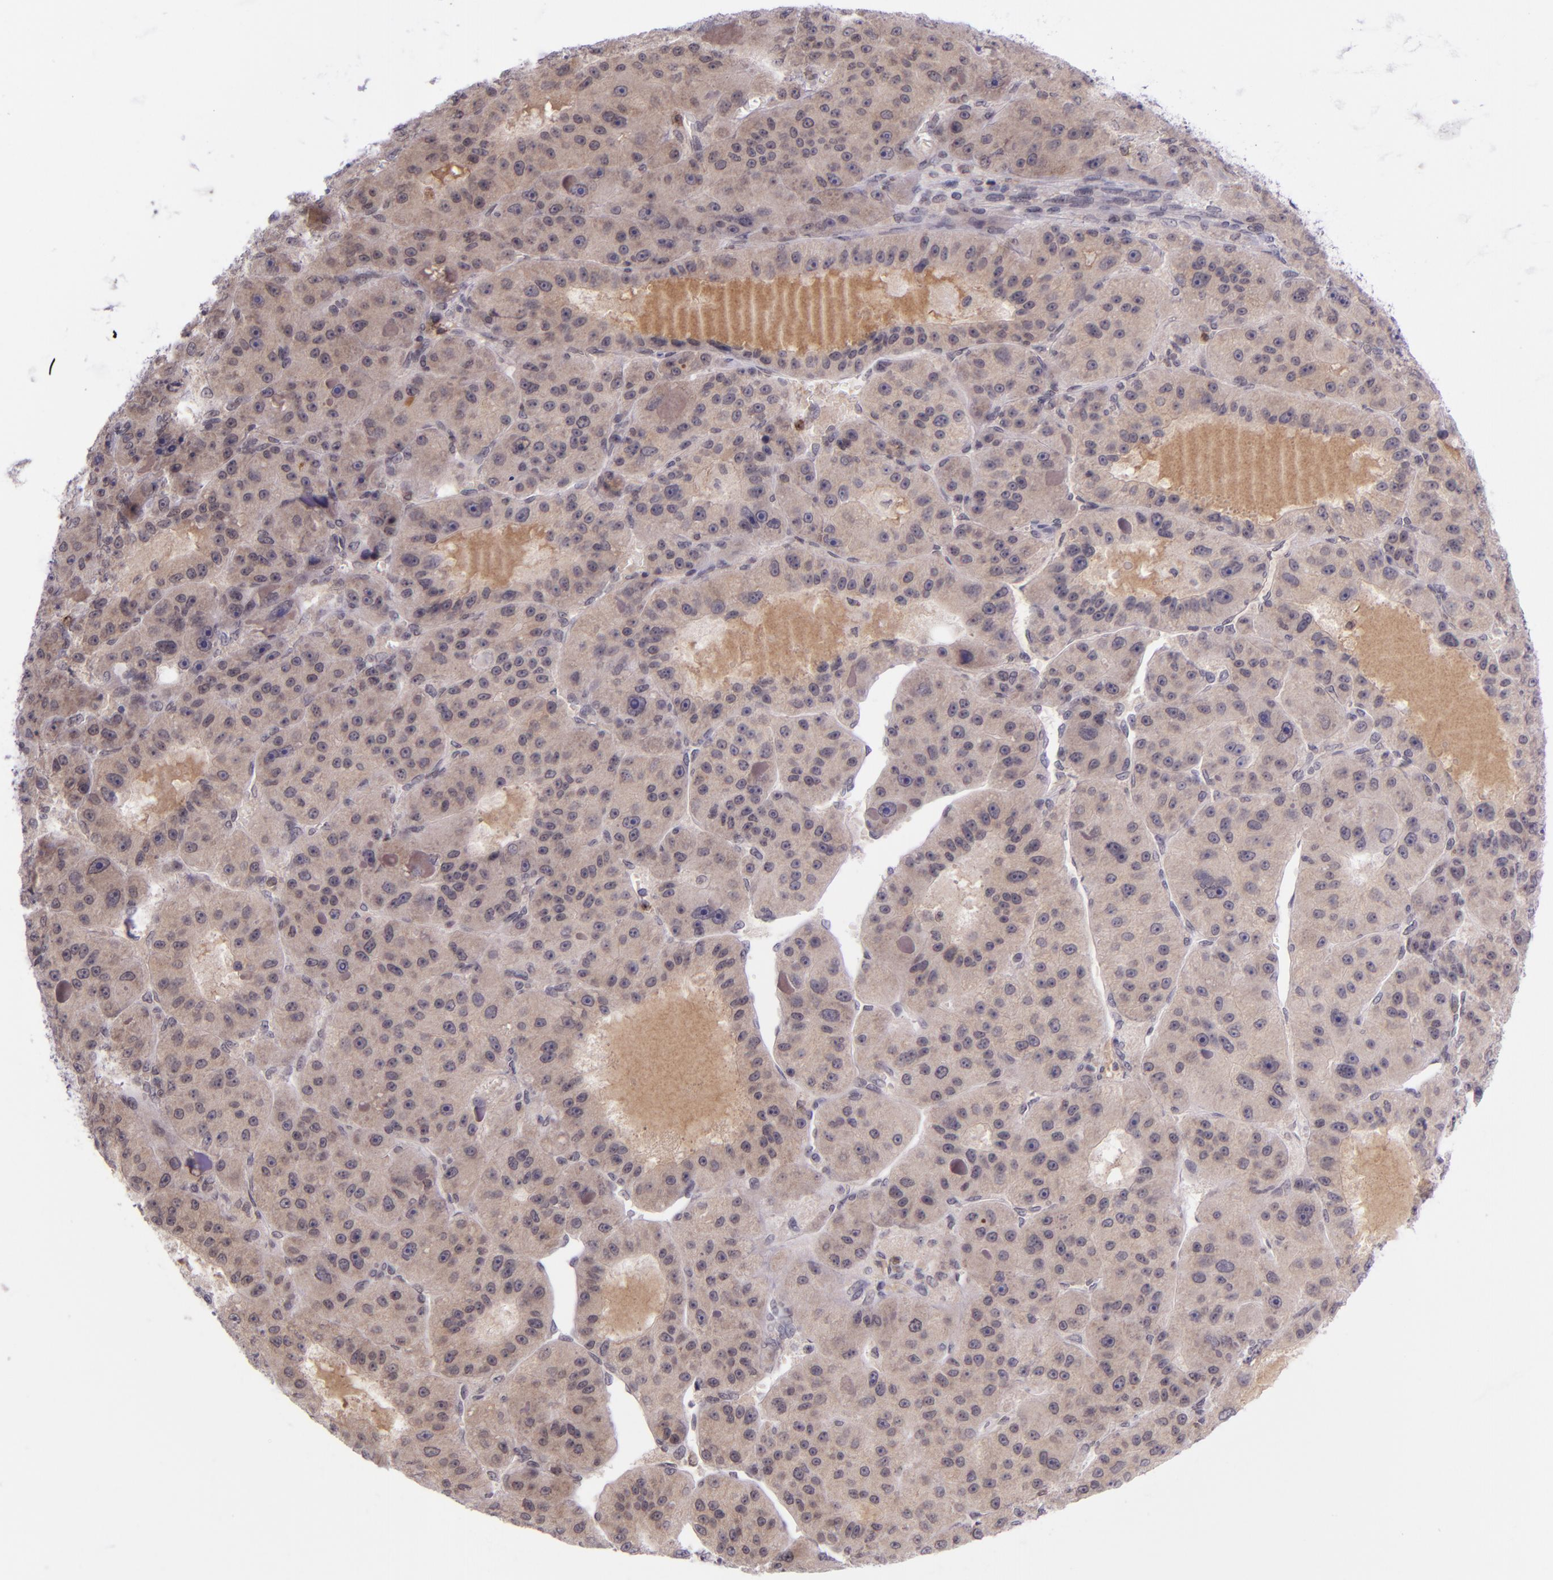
{"staining": {"intensity": "weak", "quantity": ">75%", "location": "cytoplasmic/membranous"}, "tissue": "liver cancer", "cell_type": "Tumor cells", "image_type": "cancer", "snomed": [{"axis": "morphology", "description": "Carcinoma, Hepatocellular, NOS"}, {"axis": "topography", "description": "Liver"}], "caption": "Human hepatocellular carcinoma (liver) stained with a brown dye reveals weak cytoplasmic/membranous positive positivity in approximately >75% of tumor cells.", "gene": "SELL", "patient": {"sex": "male", "age": 76}}